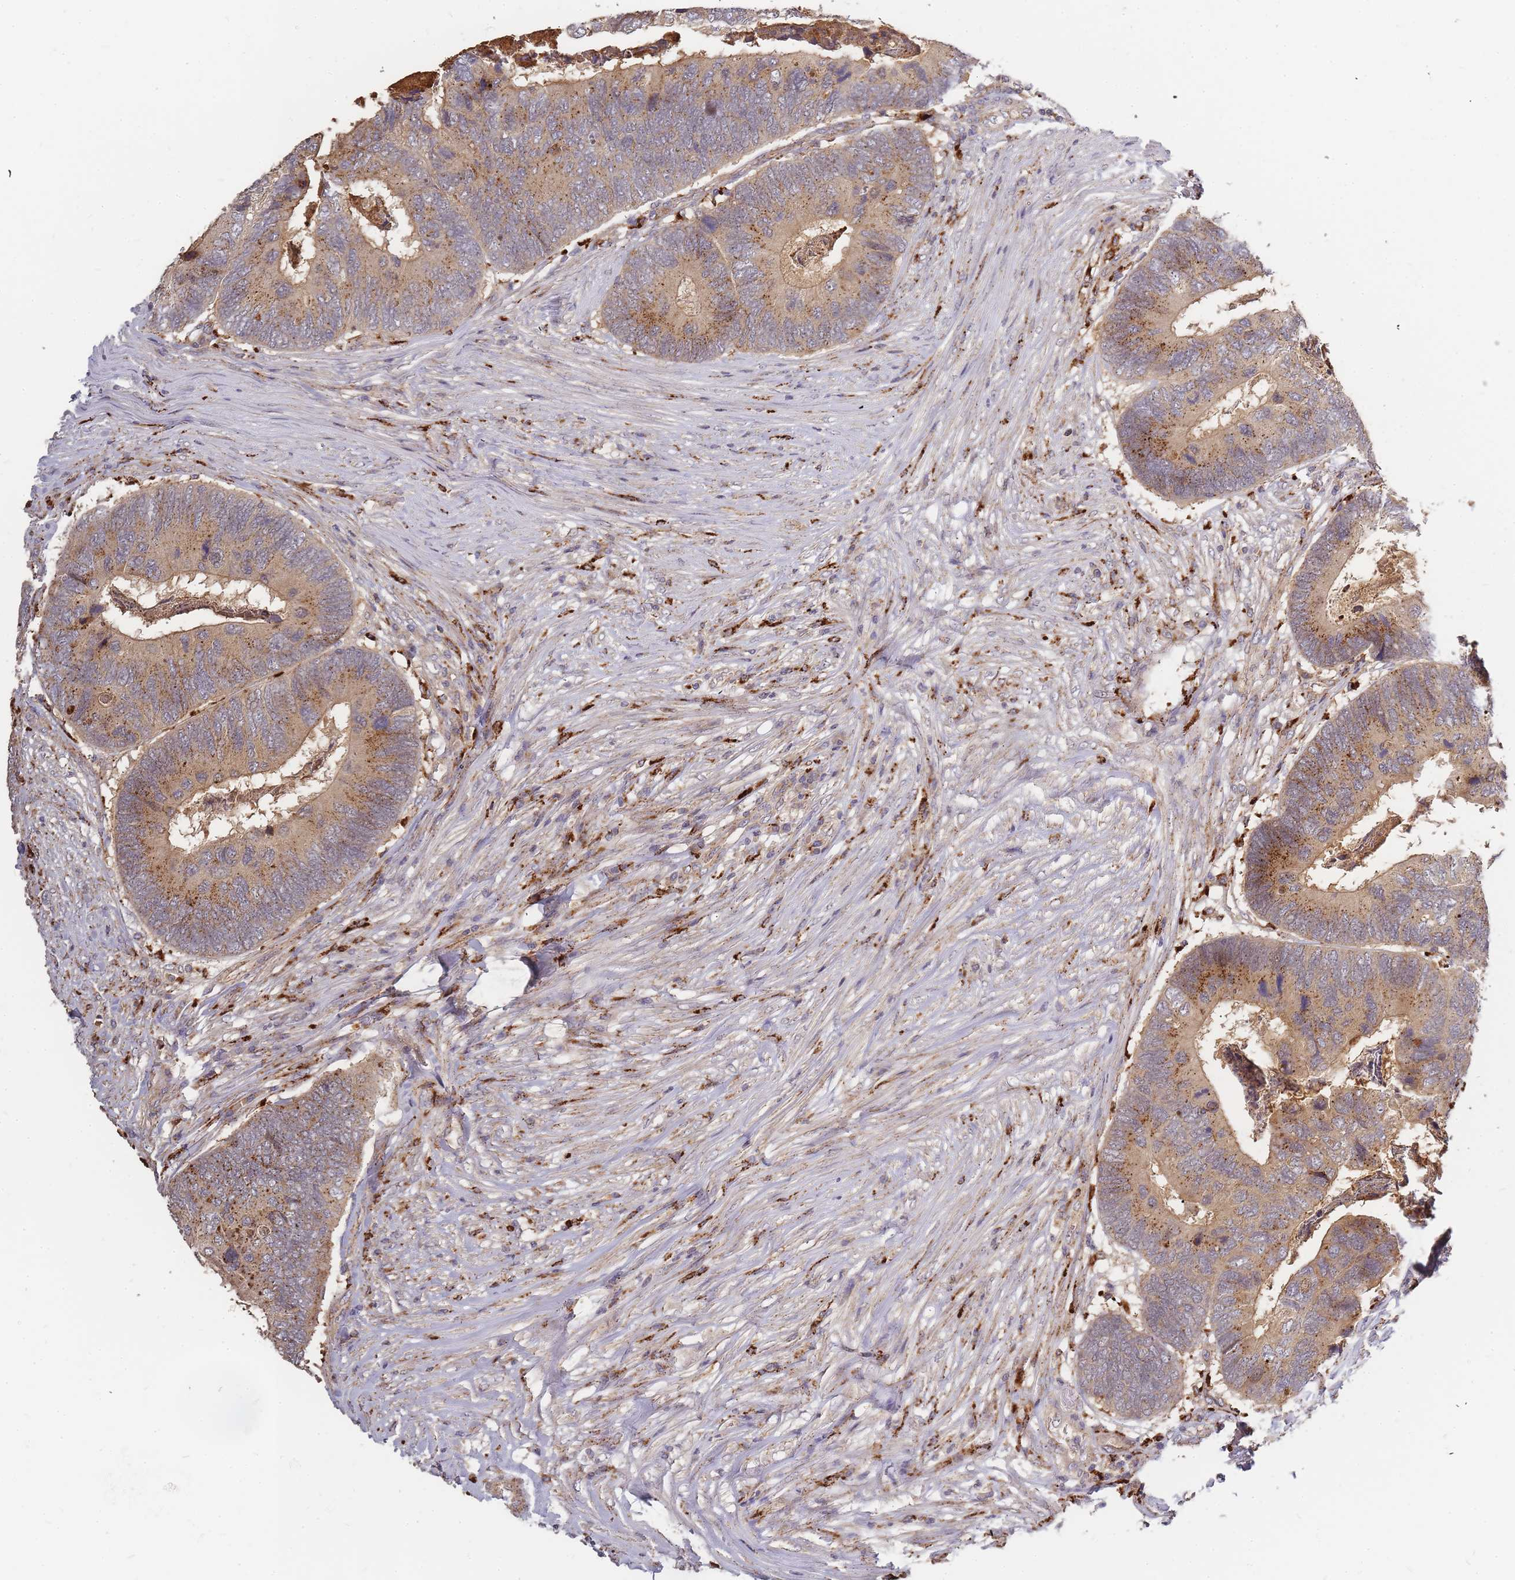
{"staining": {"intensity": "moderate", "quantity": ">75%", "location": "cytoplasmic/membranous"}, "tissue": "colorectal cancer", "cell_type": "Tumor cells", "image_type": "cancer", "snomed": [{"axis": "morphology", "description": "Adenocarcinoma, NOS"}, {"axis": "topography", "description": "Colon"}], "caption": "This photomicrograph exhibits adenocarcinoma (colorectal) stained with IHC to label a protein in brown. The cytoplasmic/membranous of tumor cells show moderate positivity for the protein. Nuclei are counter-stained blue.", "gene": "ATG5", "patient": {"sex": "female", "age": 67}}